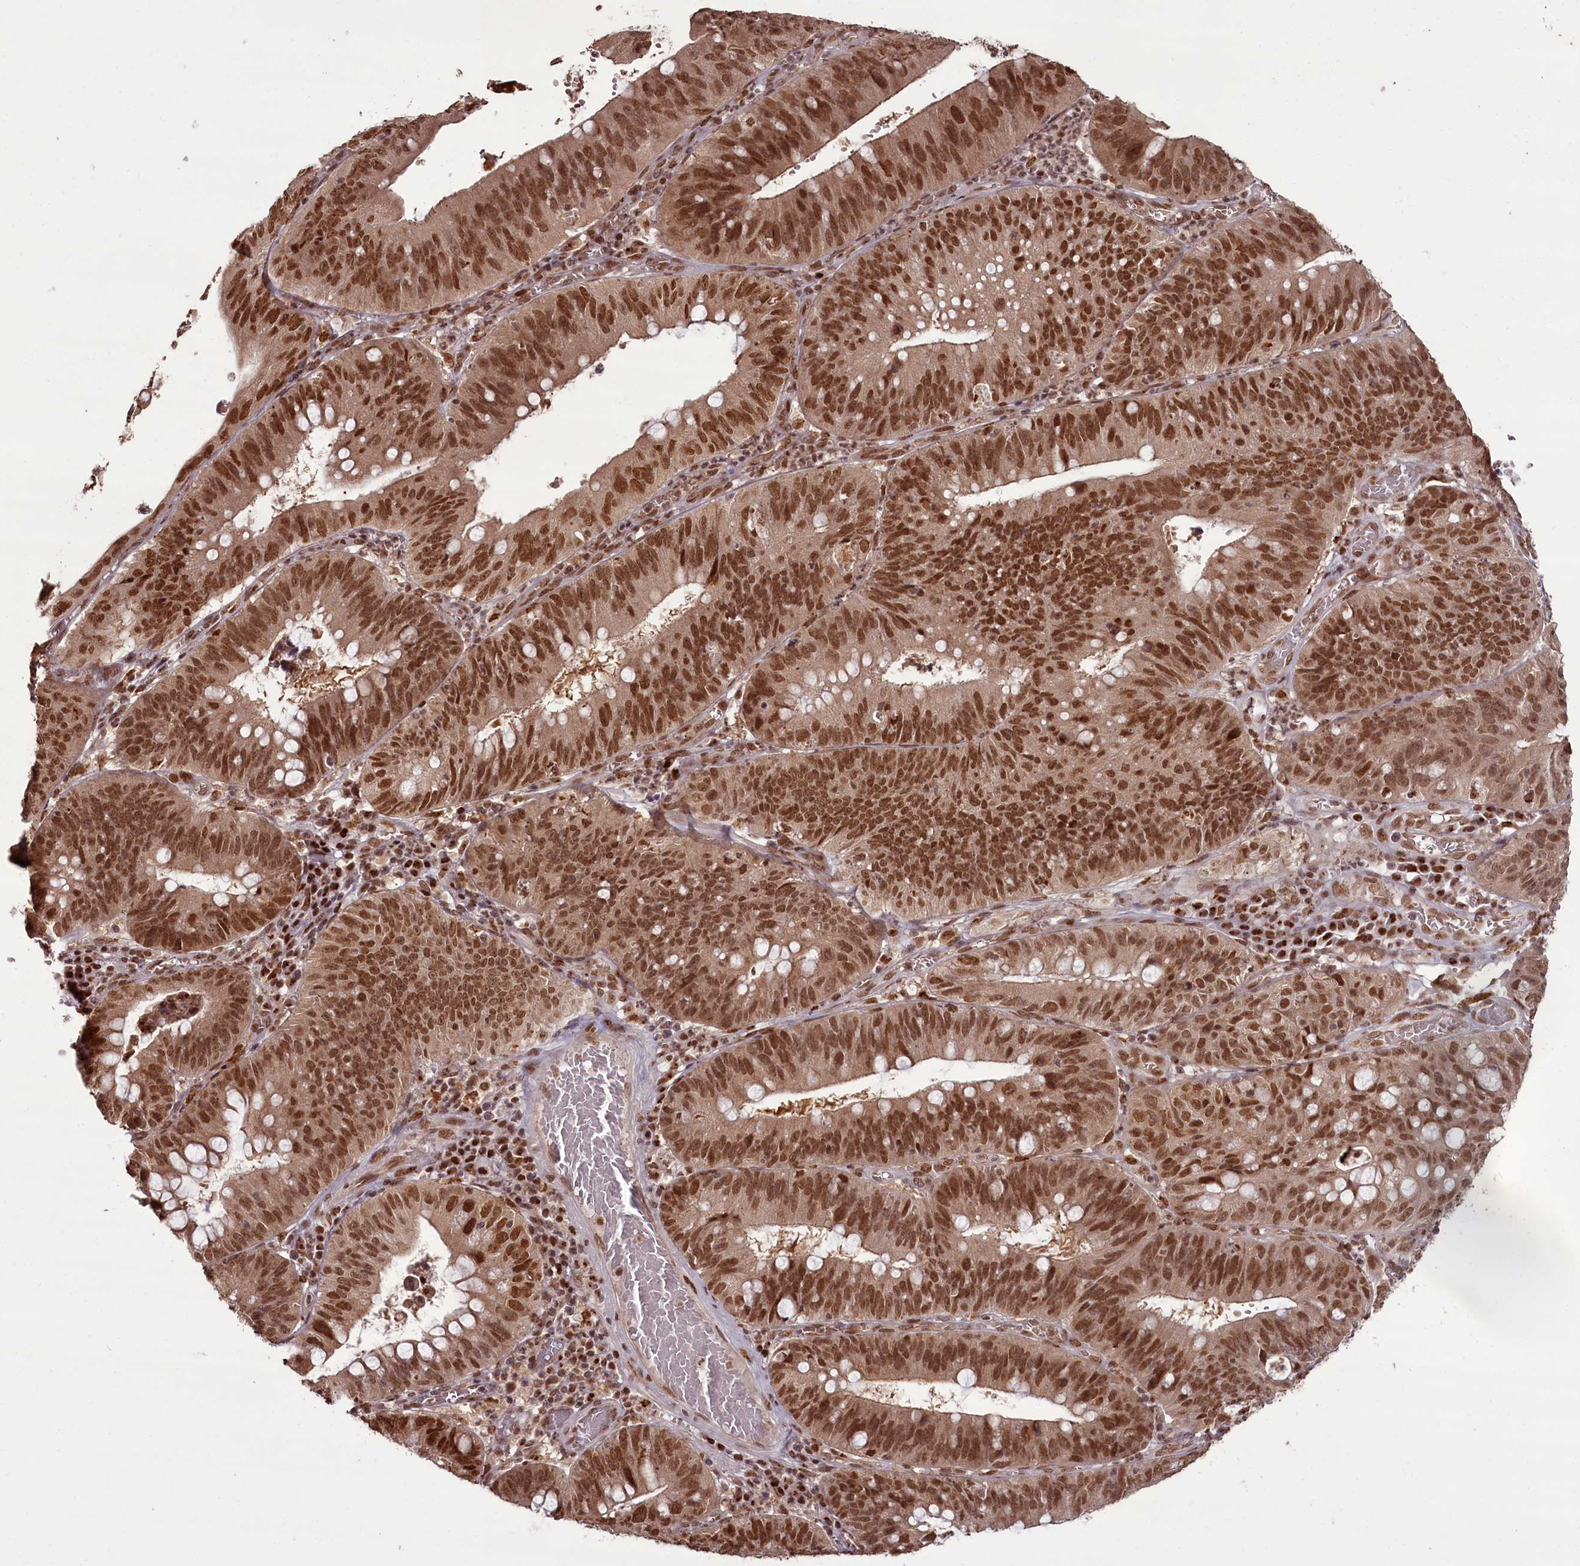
{"staining": {"intensity": "moderate", "quantity": ">75%", "location": "cytoplasmic/membranous,nuclear"}, "tissue": "stomach cancer", "cell_type": "Tumor cells", "image_type": "cancer", "snomed": [{"axis": "morphology", "description": "Adenocarcinoma, NOS"}, {"axis": "topography", "description": "Stomach"}], "caption": "Immunohistochemistry (IHC) photomicrograph of human stomach cancer stained for a protein (brown), which demonstrates medium levels of moderate cytoplasmic/membranous and nuclear positivity in about >75% of tumor cells.", "gene": "CEP83", "patient": {"sex": "male", "age": 59}}